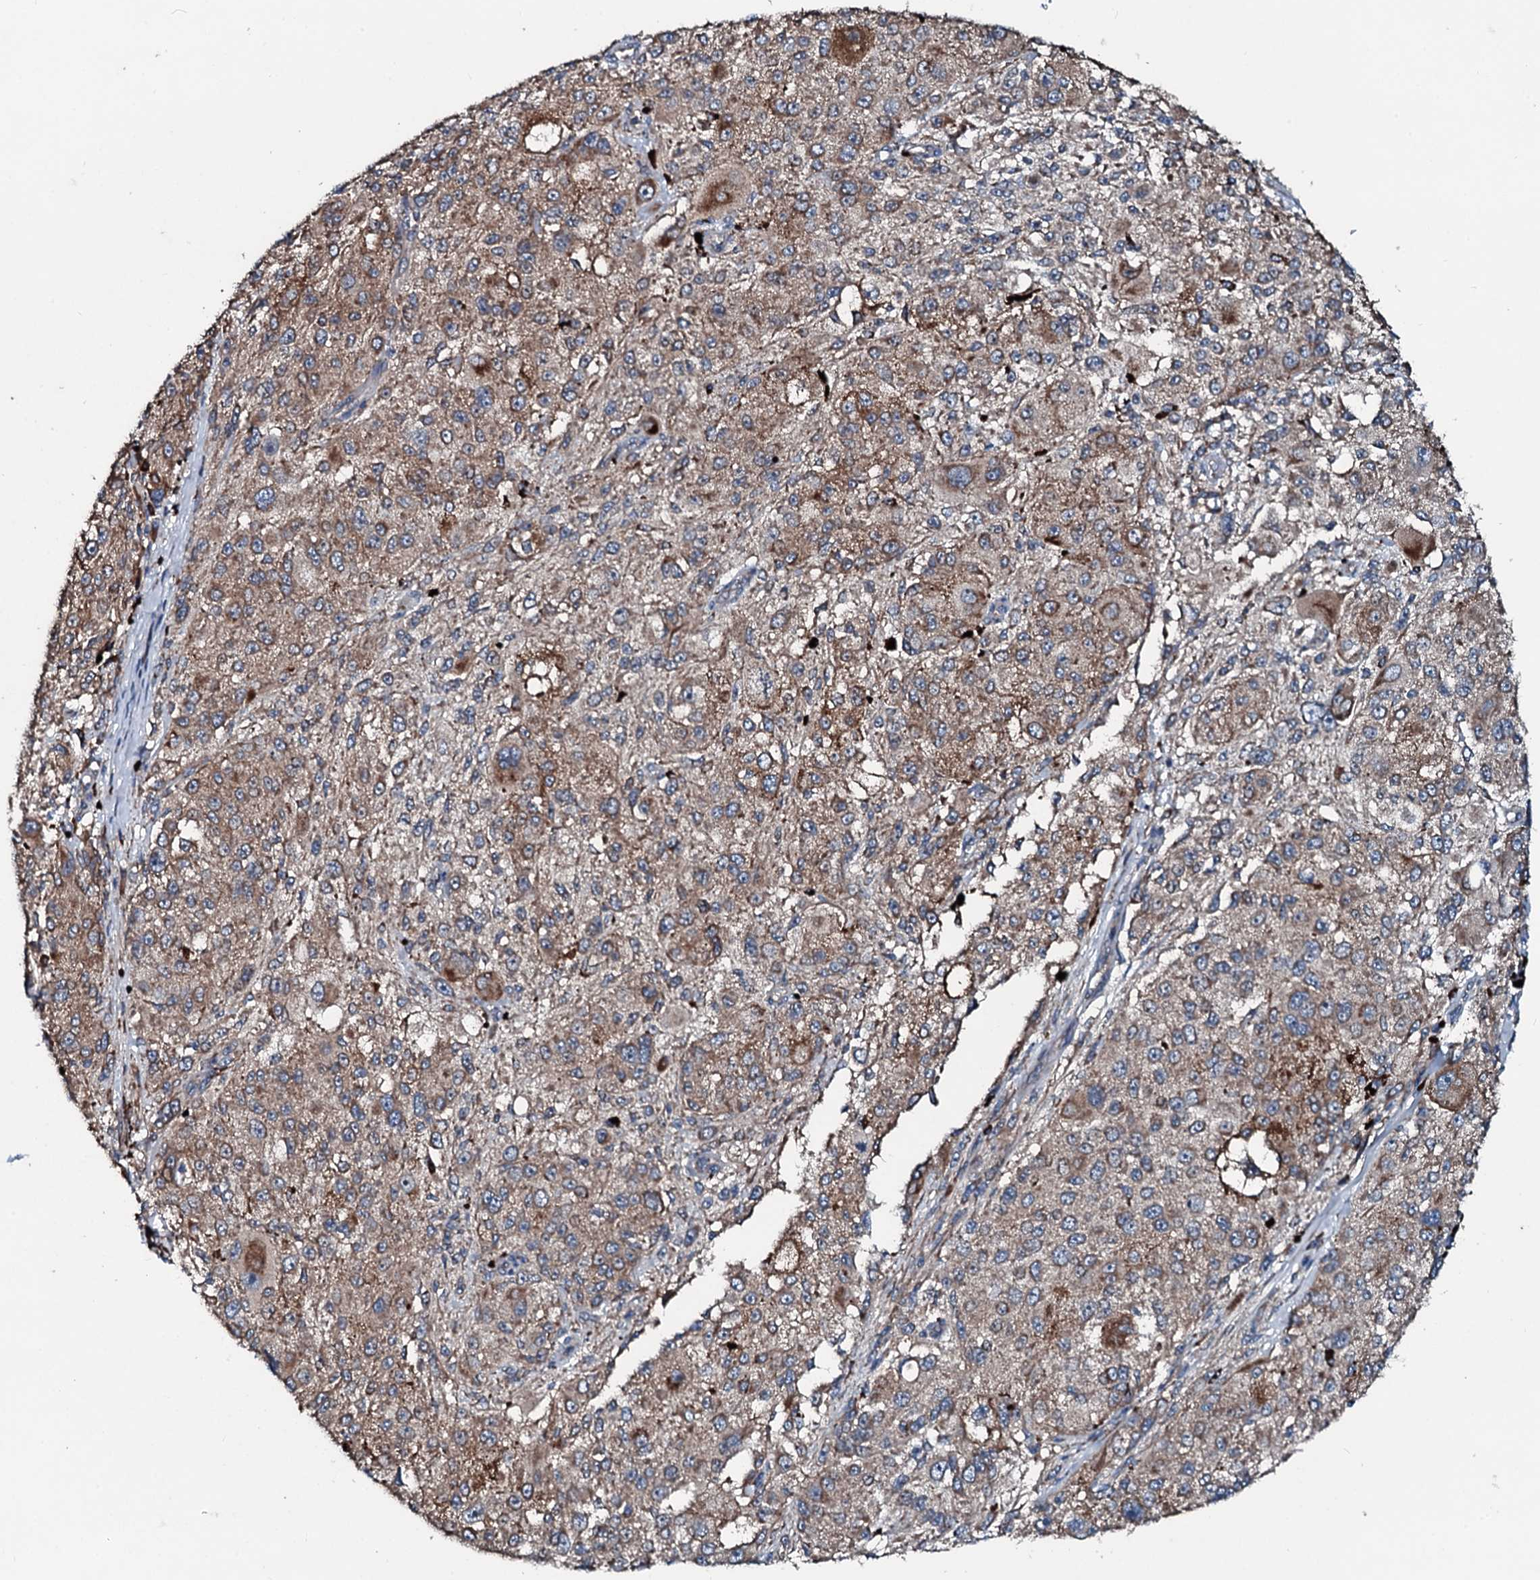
{"staining": {"intensity": "moderate", "quantity": ">75%", "location": "cytoplasmic/membranous"}, "tissue": "melanoma", "cell_type": "Tumor cells", "image_type": "cancer", "snomed": [{"axis": "morphology", "description": "Necrosis, NOS"}, {"axis": "morphology", "description": "Malignant melanoma, NOS"}, {"axis": "topography", "description": "Skin"}], "caption": "Malignant melanoma was stained to show a protein in brown. There is medium levels of moderate cytoplasmic/membranous staining in approximately >75% of tumor cells. Using DAB (3,3'-diaminobenzidine) (brown) and hematoxylin (blue) stains, captured at high magnification using brightfield microscopy.", "gene": "ACSS3", "patient": {"sex": "female", "age": 87}}